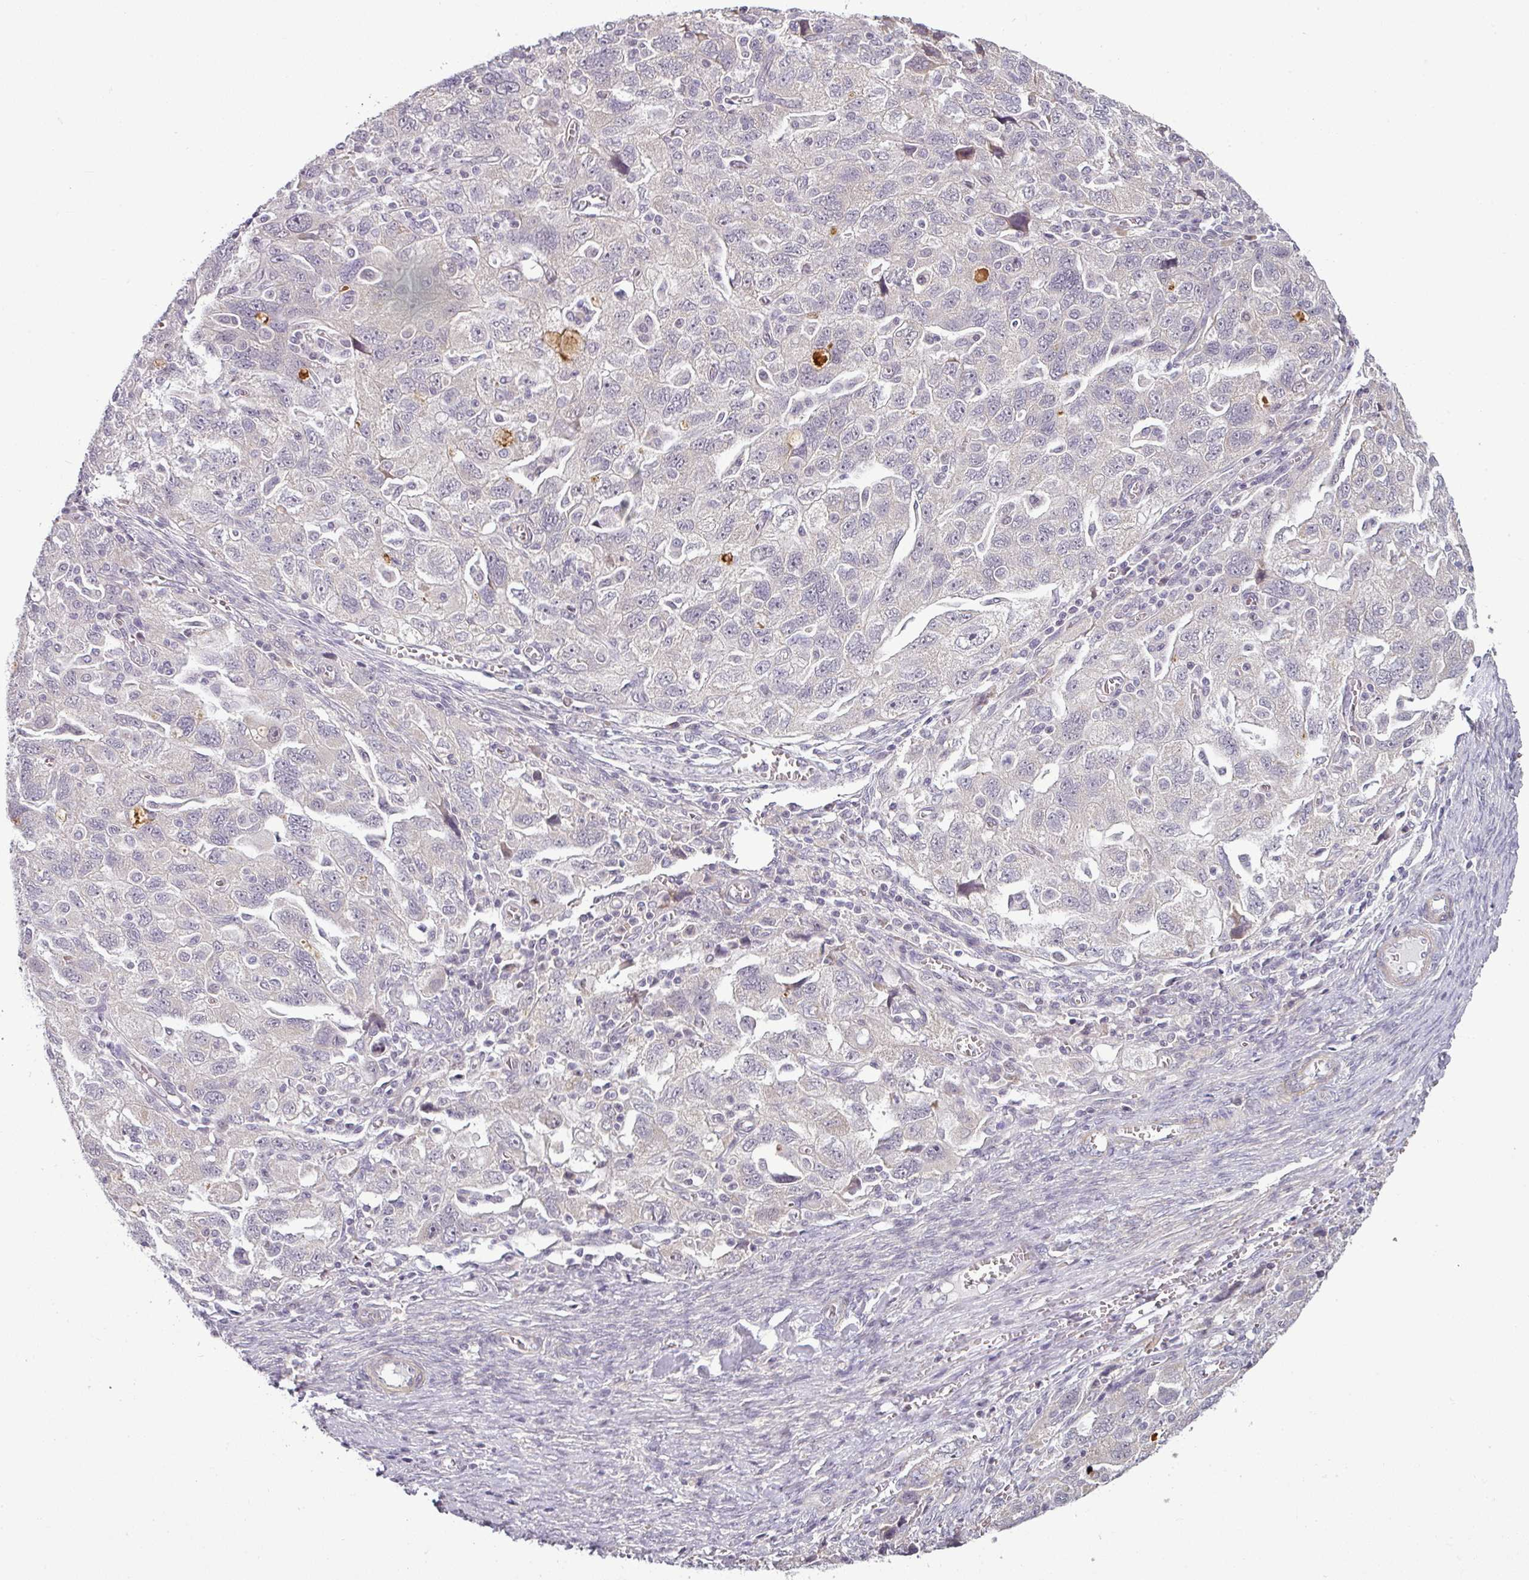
{"staining": {"intensity": "negative", "quantity": "none", "location": "none"}, "tissue": "ovarian cancer", "cell_type": "Tumor cells", "image_type": "cancer", "snomed": [{"axis": "morphology", "description": "Carcinoma, NOS"}, {"axis": "morphology", "description": "Cystadenocarcinoma, serous, NOS"}, {"axis": "topography", "description": "Ovary"}], "caption": "There is no significant staining in tumor cells of ovarian cancer (carcinoma).", "gene": "OR52D1", "patient": {"sex": "female", "age": 69}}